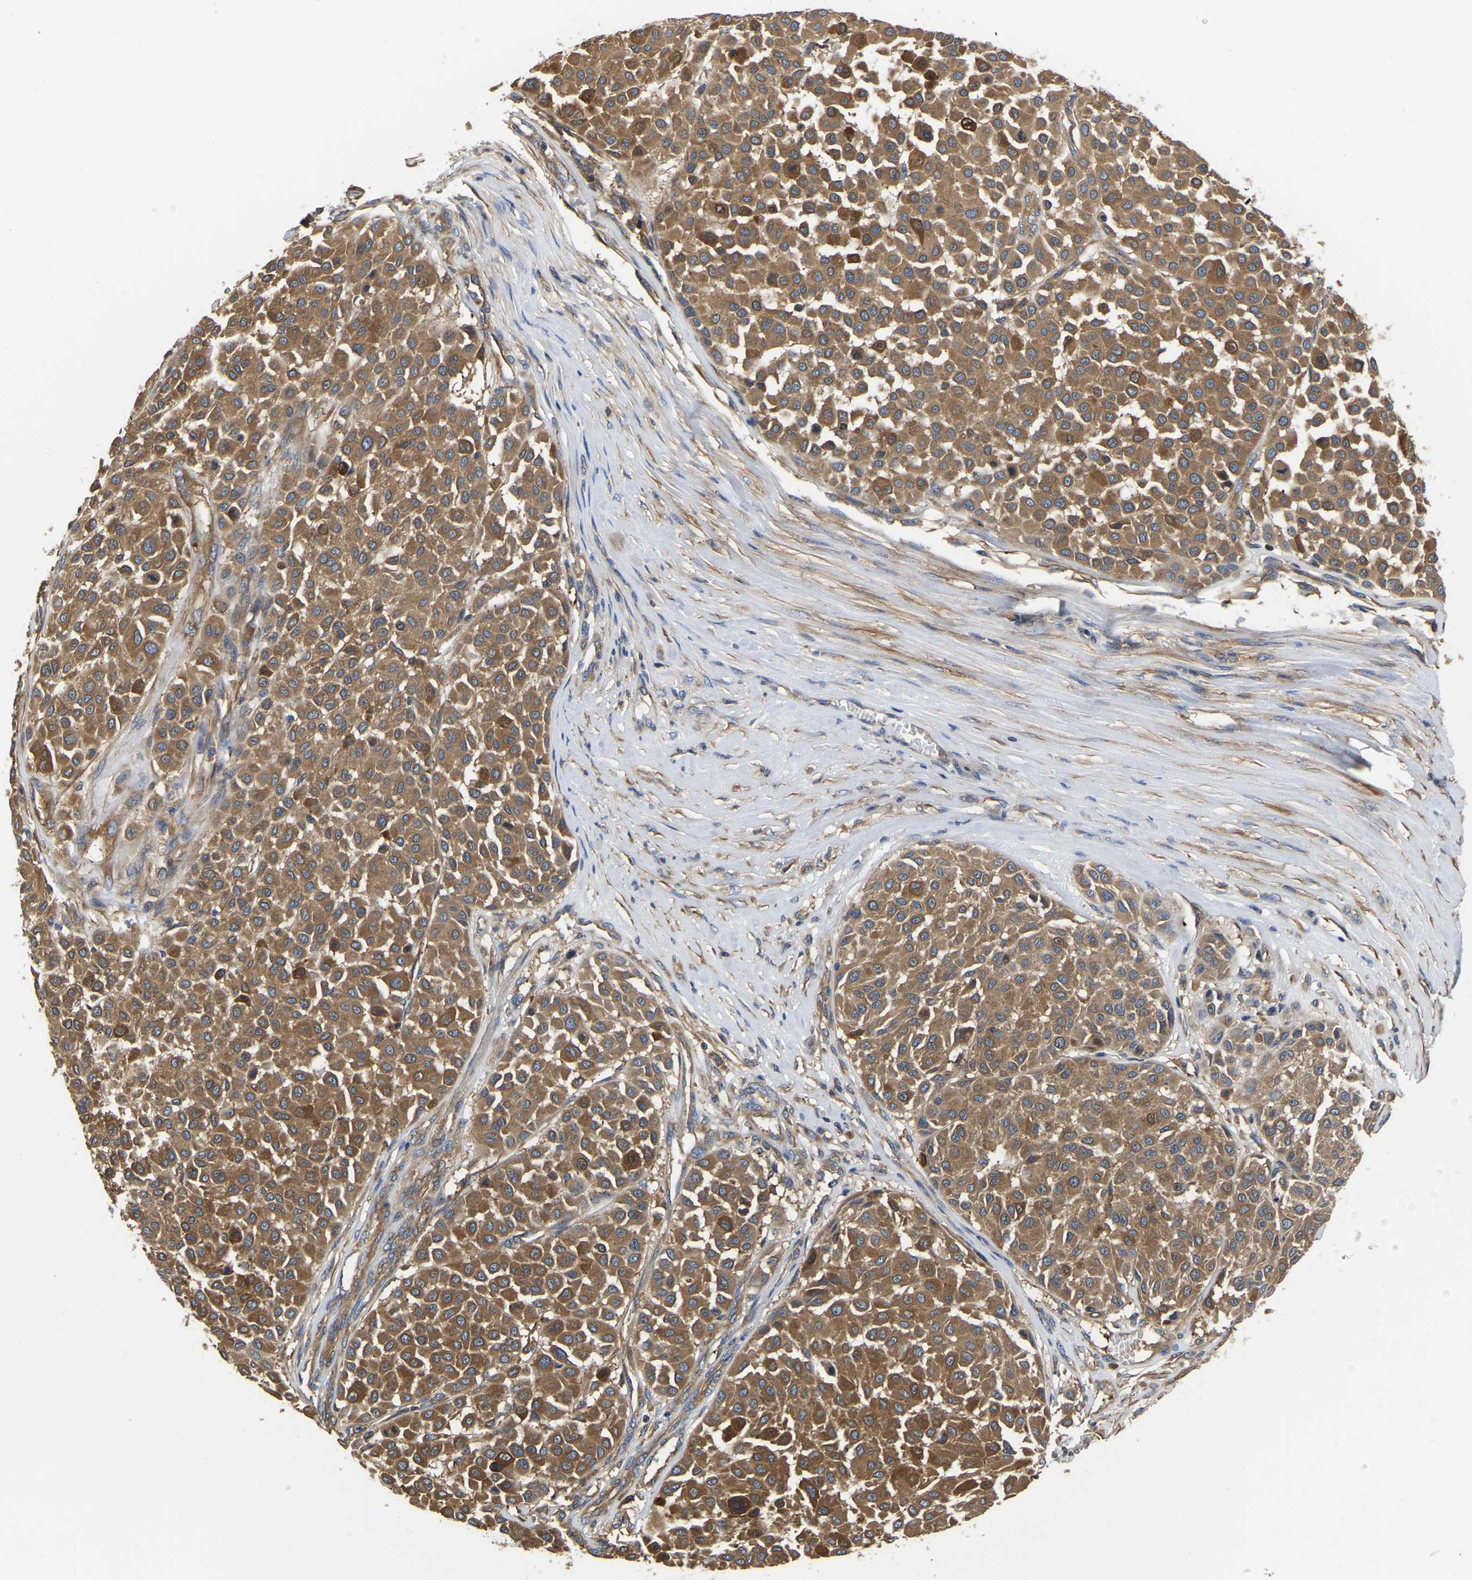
{"staining": {"intensity": "moderate", "quantity": ">75%", "location": "cytoplasmic/membranous"}, "tissue": "melanoma", "cell_type": "Tumor cells", "image_type": "cancer", "snomed": [{"axis": "morphology", "description": "Malignant melanoma, Metastatic site"}, {"axis": "topography", "description": "Soft tissue"}], "caption": "A micrograph of melanoma stained for a protein exhibits moderate cytoplasmic/membranous brown staining in tumor cells.", "gene": "GARS1", "patient": {"sex": "male", "age": 41}}